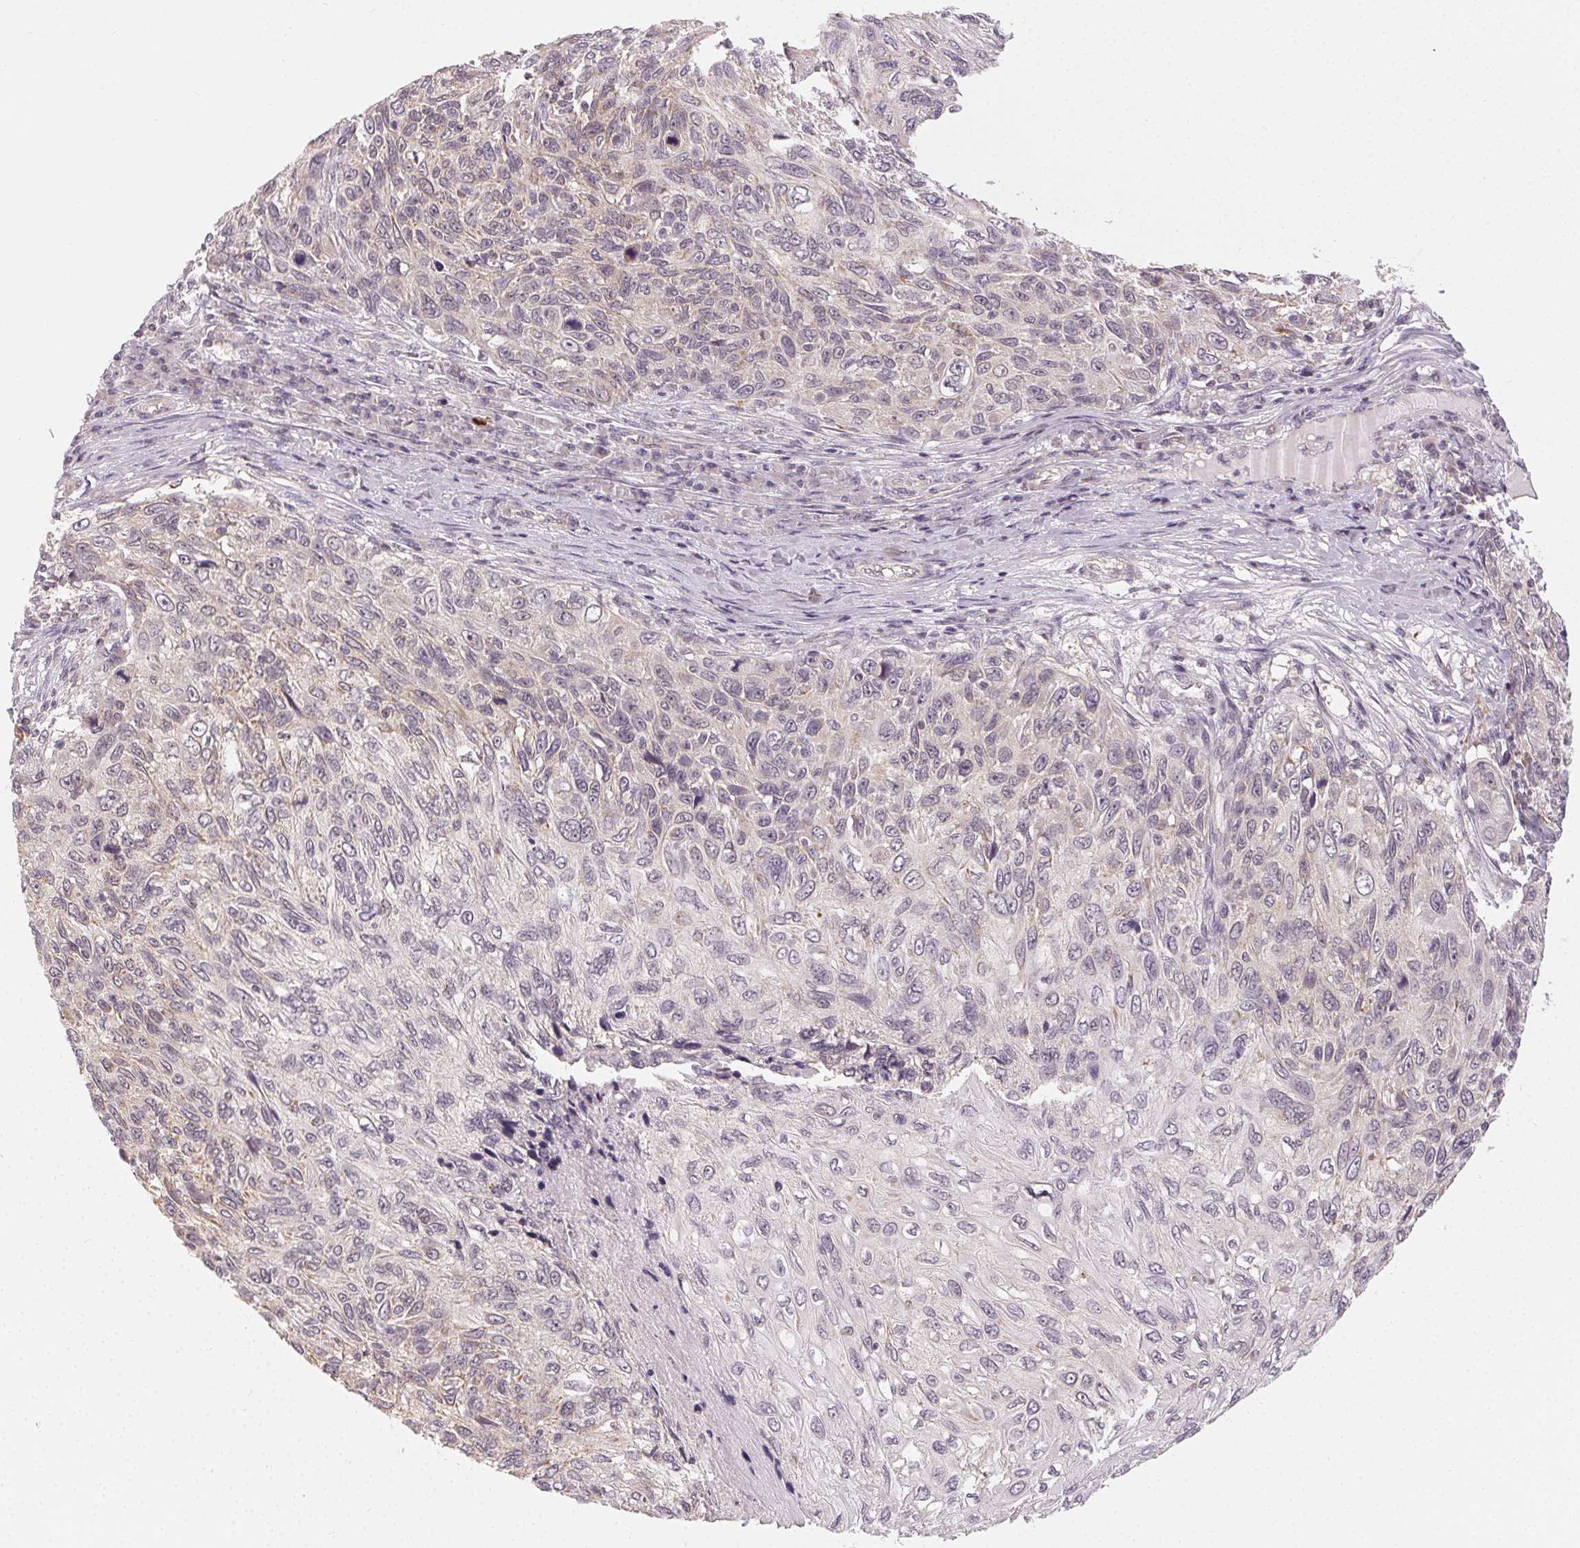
{"staining": {"intensity": "negative", "quantity": "none", "location": "none"}, "tissue": "skin cancer", "cell_type": "Tumor cells", "image_type": "cancer", "snomed": [{"axis": "morphology", "description": "Squamous cell carcinoma, NOS"}, {"axis": "topography", "description": "Skin"}], "caption": "The image displays no staining of tumor cells in skin squamous cell carcinoma.", "gene": "NCOA4", "patient": {"sex": "male", "age": 92}}